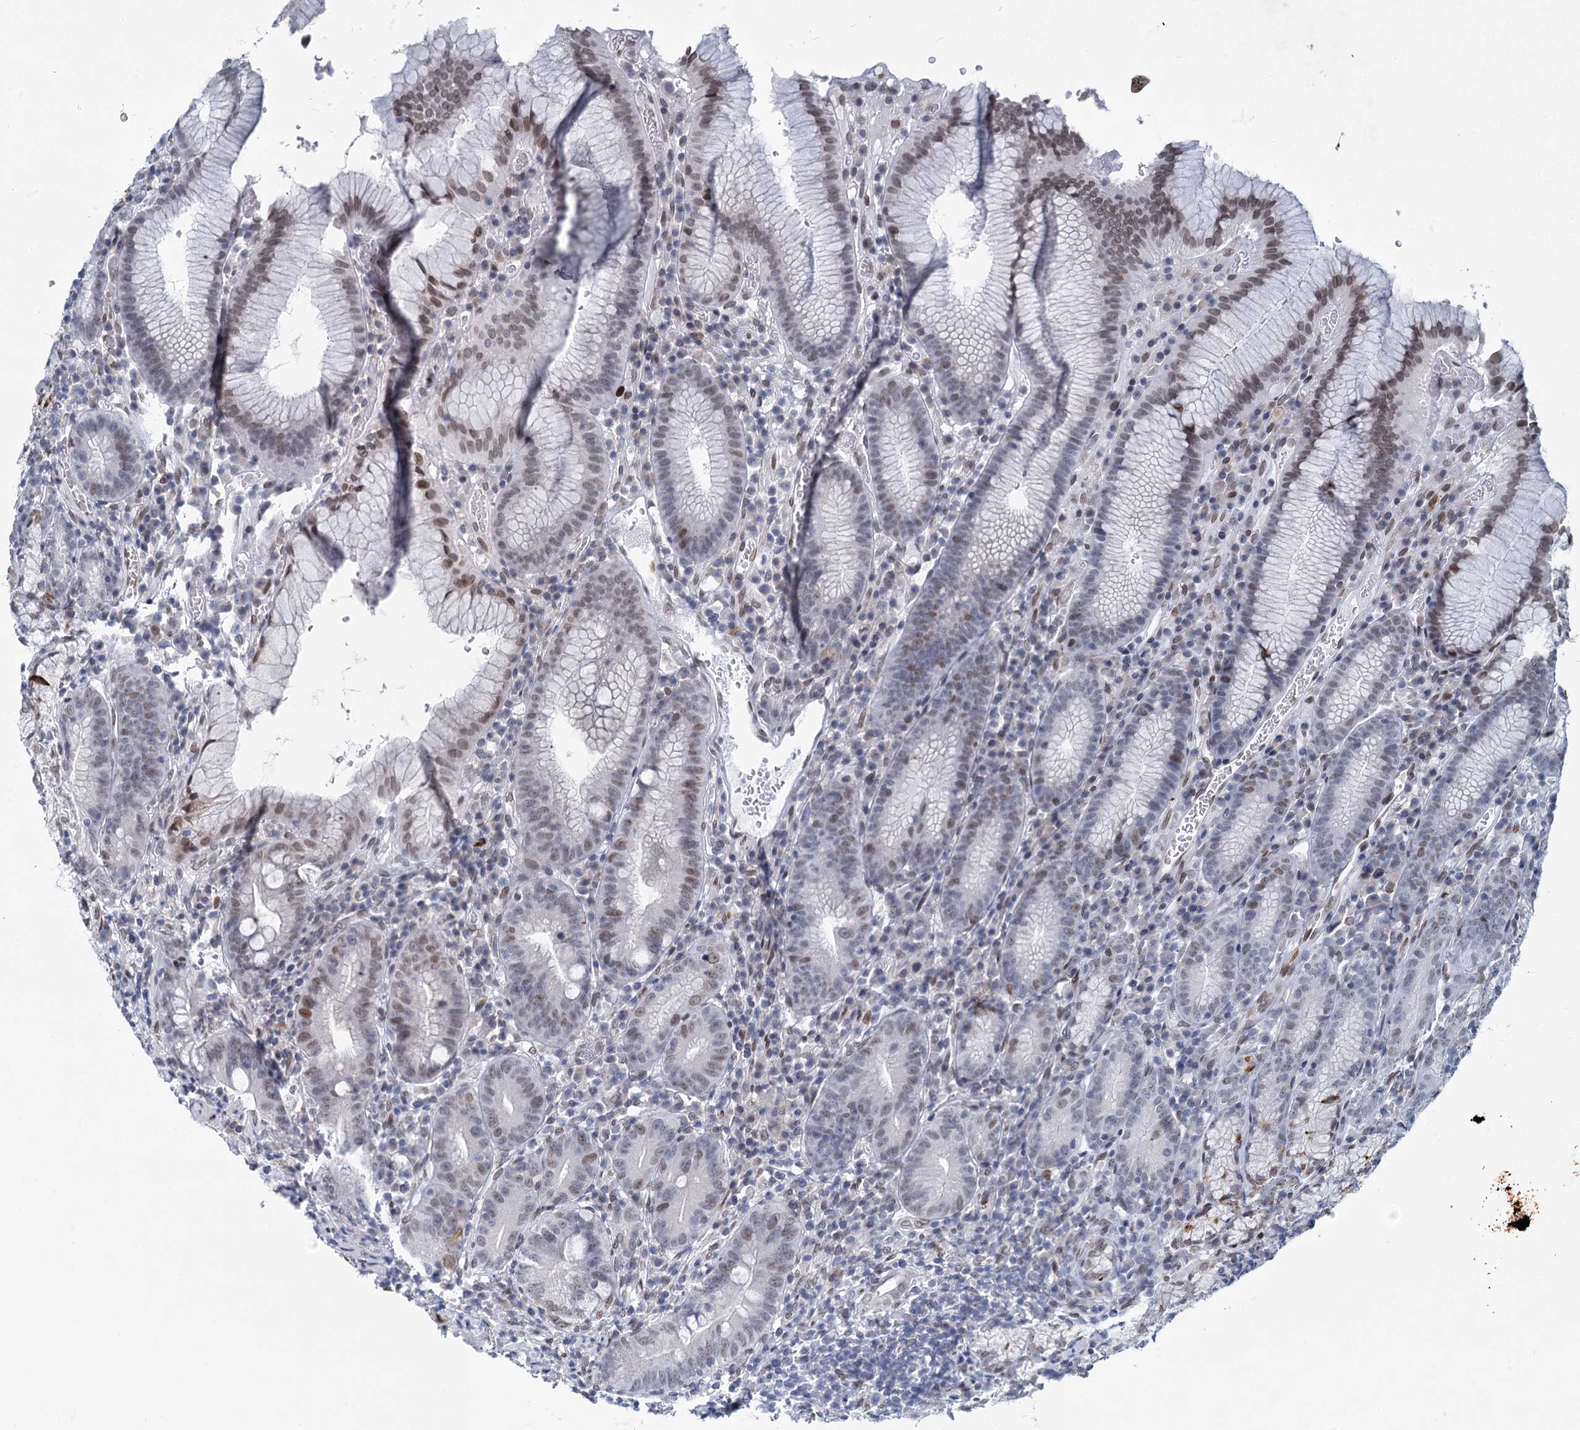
{"staining": {"intensity": "moderate", "quantity": "25%-75%", "location": "nuclear"}, "tissue": "stomach", "cell_type": "Glandular cells", "image_type": "normal", "snomed": [{"axis": "morphology", "description": "Normal tissue, NOS"}, {"axis": "topography", "description": "Stomach"}], "caption": "This image displays immunohistochemistry (IHC) staining of unremarkable stomach, with medium moderate nuclear expression in about 25%-75% of glandular cells.", "gene": "PRSS35", "patient": {"sex": "male", "age": 55}}